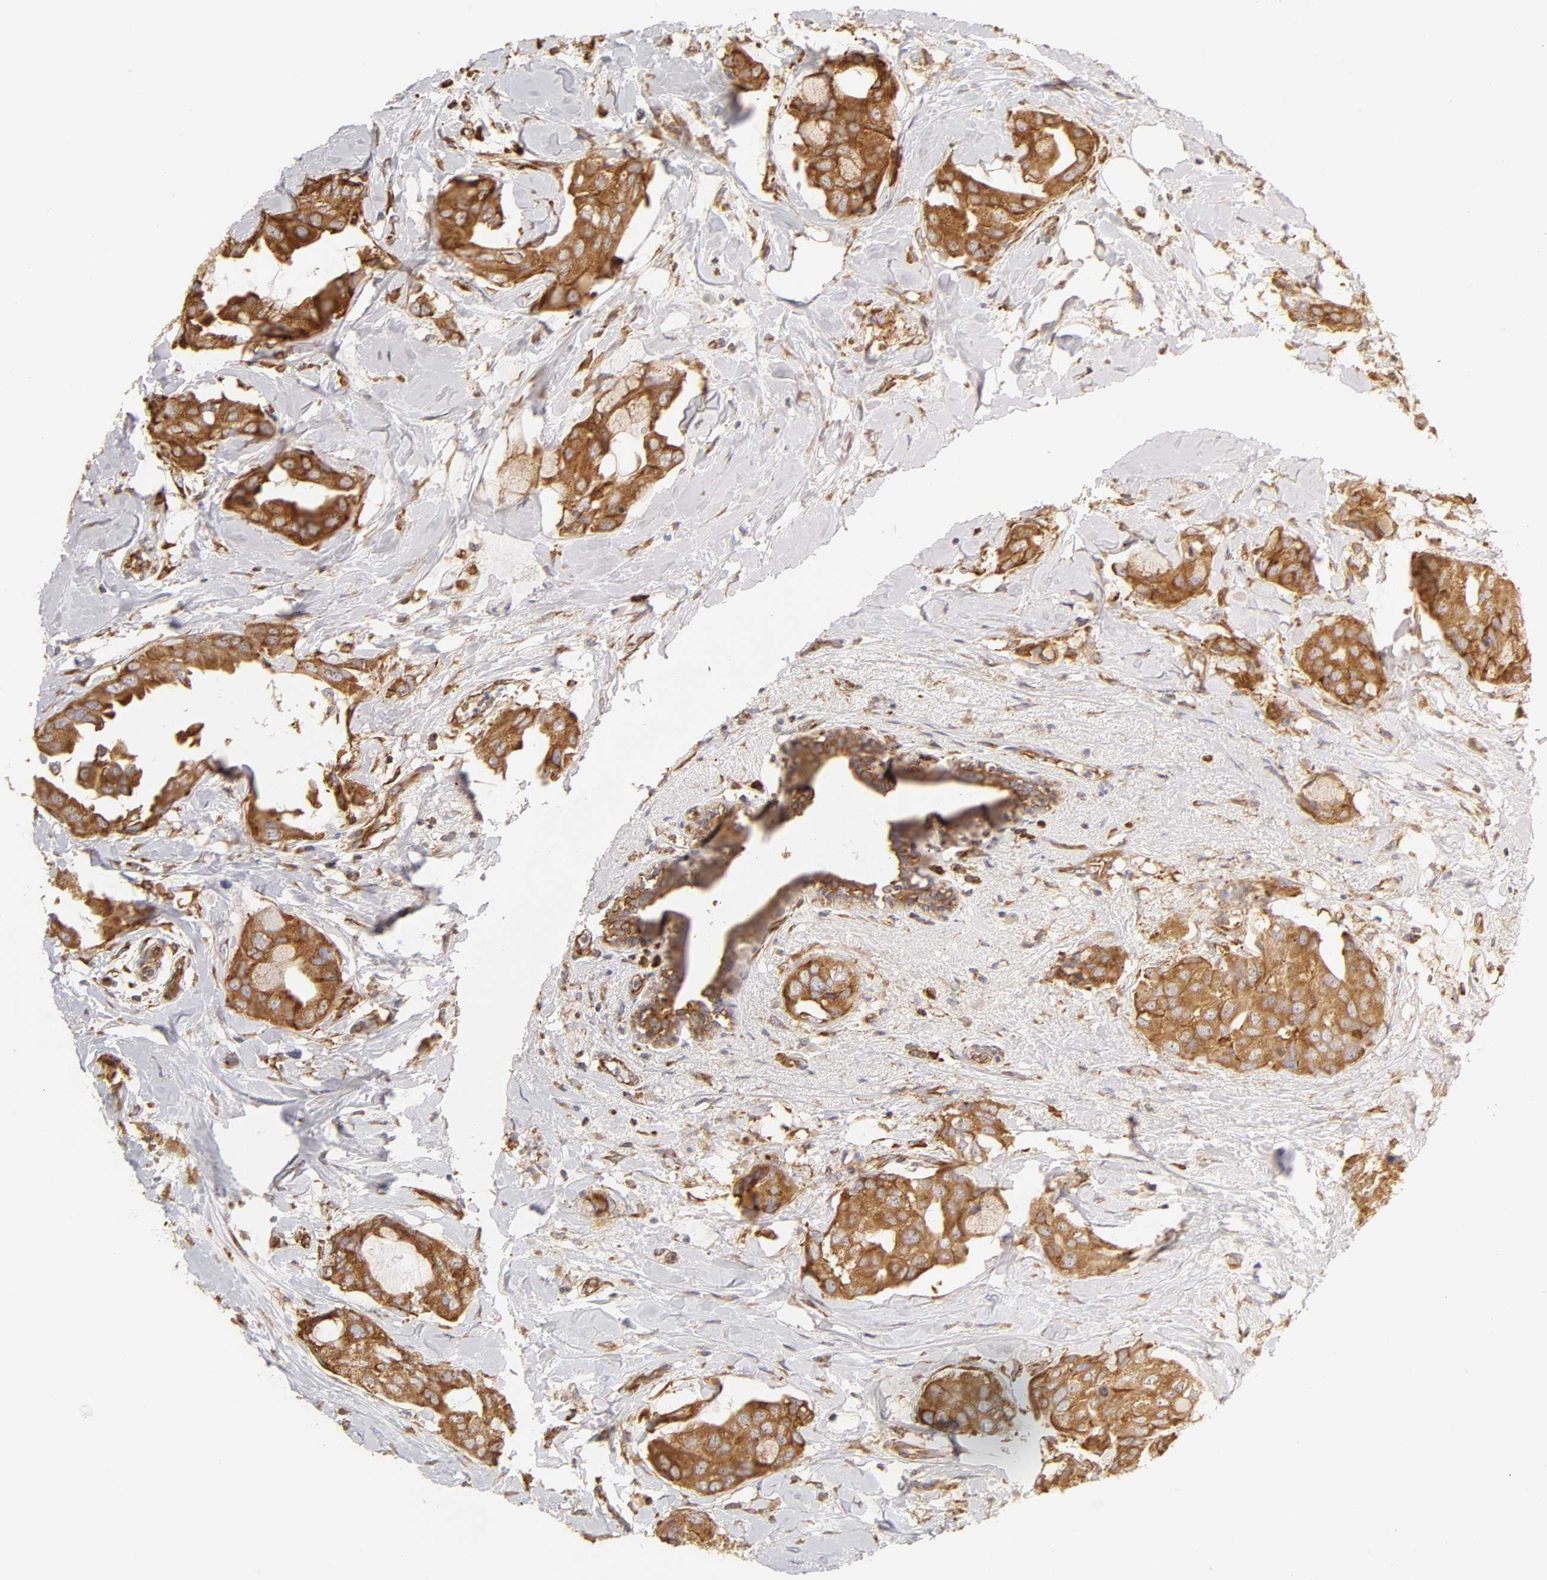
{"staining": {"intensity": "strong", "quantity": ">75%", "location": "cytoplasmic/membranous"}, "tissue": "breast cancer", "cell_type": "Tumor cells", "image_type": "cancer", "snomed": [{"axis": "morphology", "description": "Duct carcinoma"}, {"axis": "topography", "description": "Breast"}], "caption": "Protein staining displays strong cytoplasmic/membranous expression in approximately >75% of tumor cells in infiltrating ductal carcinoma (breast).", "gene": "RPL14", "patient": {"sex": "female", "age": 40}}